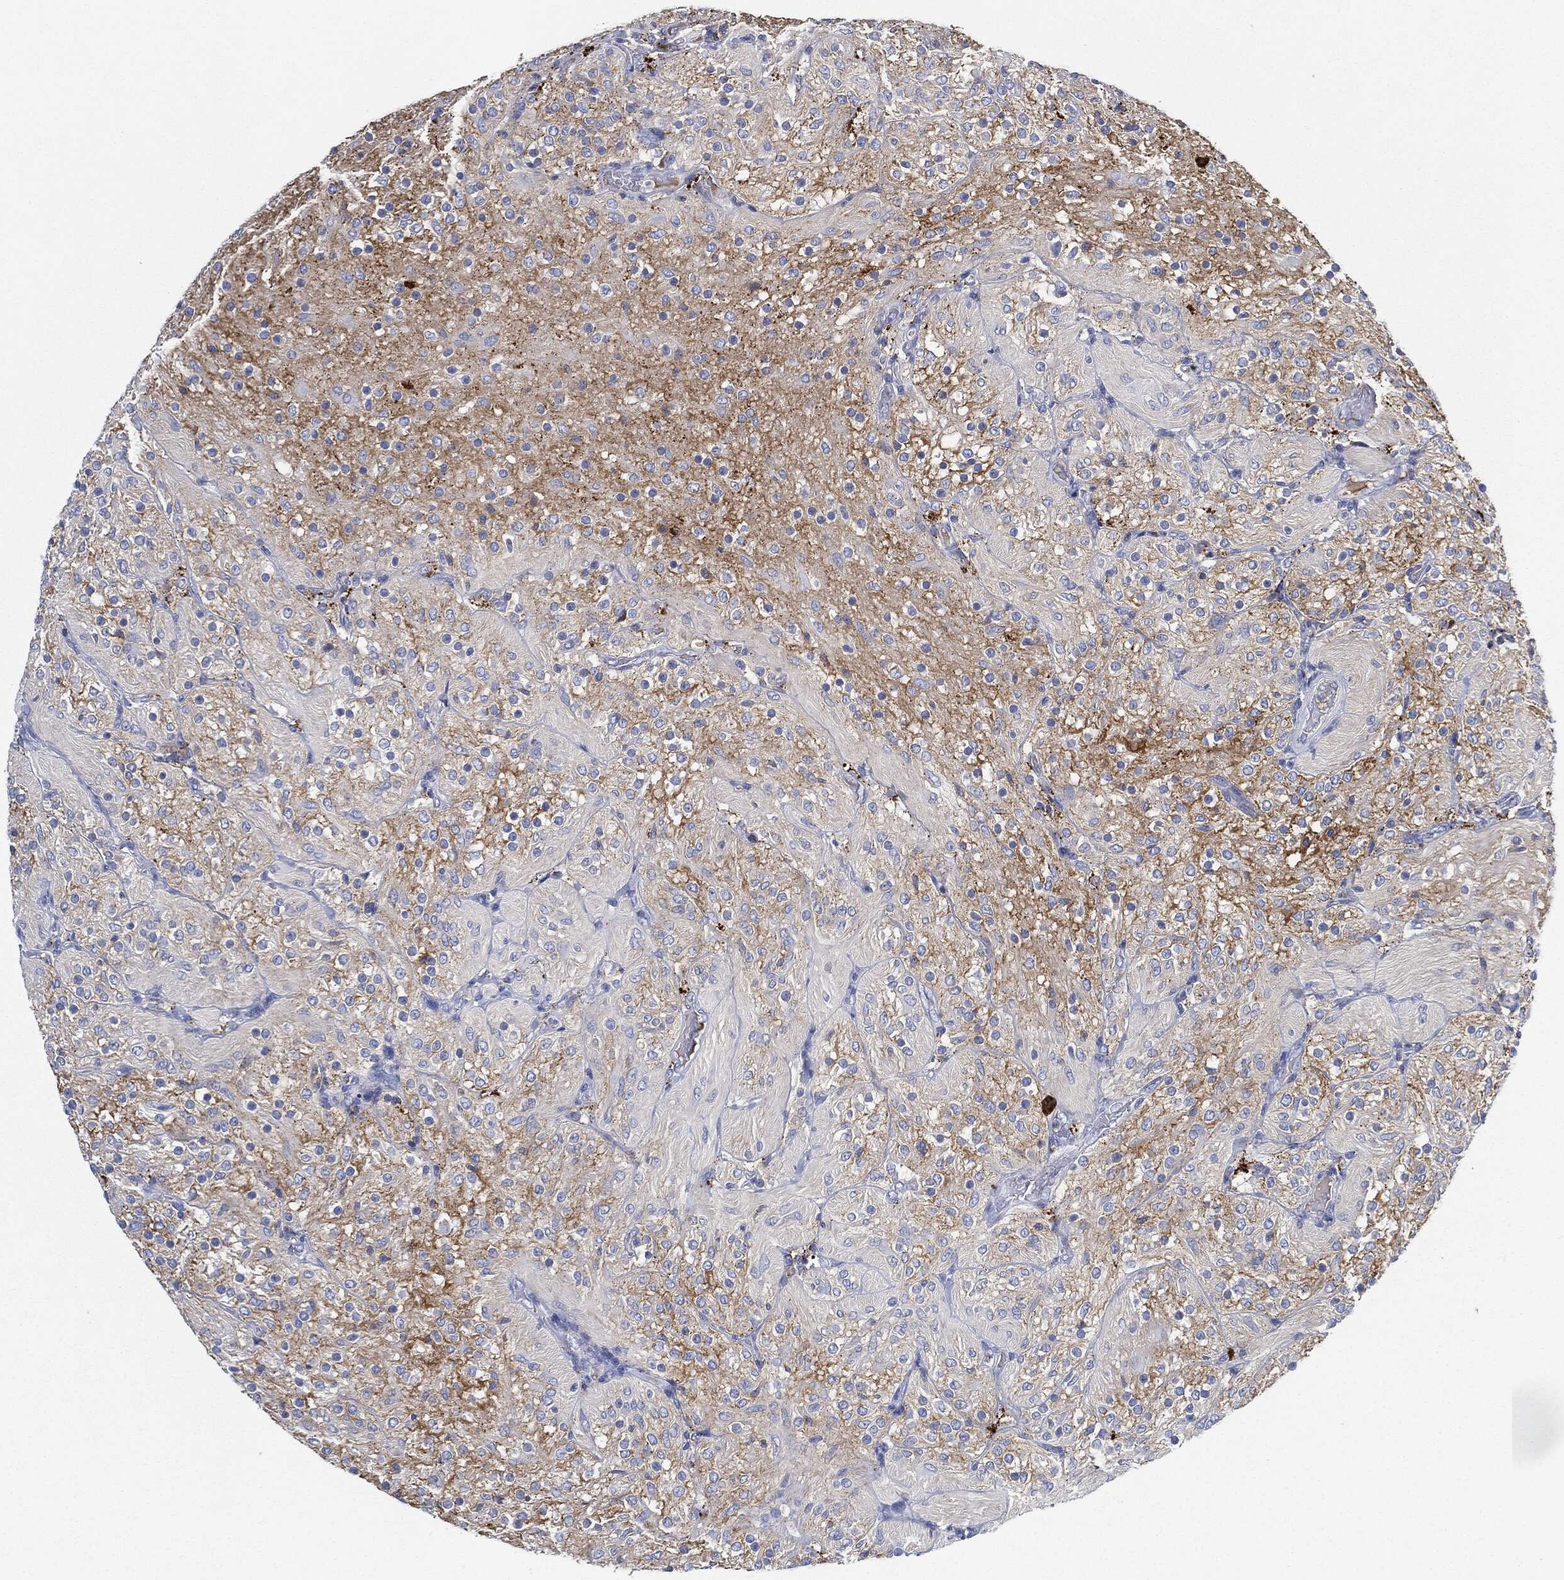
{"staining": {"intensity": "negative", "quantity": "none", "location": "none"}, "tissue": "glioma", "cell_type": "Tumor cells", "image_type": "cancer", "snomed": [{"axis": "morphology", "description": "Glioma, malignant, Low grade"}, {"axis": "topography", "description": "Brain"}], "caption": "The histopathology image exhibits no significant staining in tumor cells of malignant glioma (low-grade). (Stains: DAB immunohistochemistry with hematoxylin counter stain, Microscopy: brightfield microscopy at high magnification).", "gene": "IGLV6-57", "patient": {"sex": "male", "age": 3}}